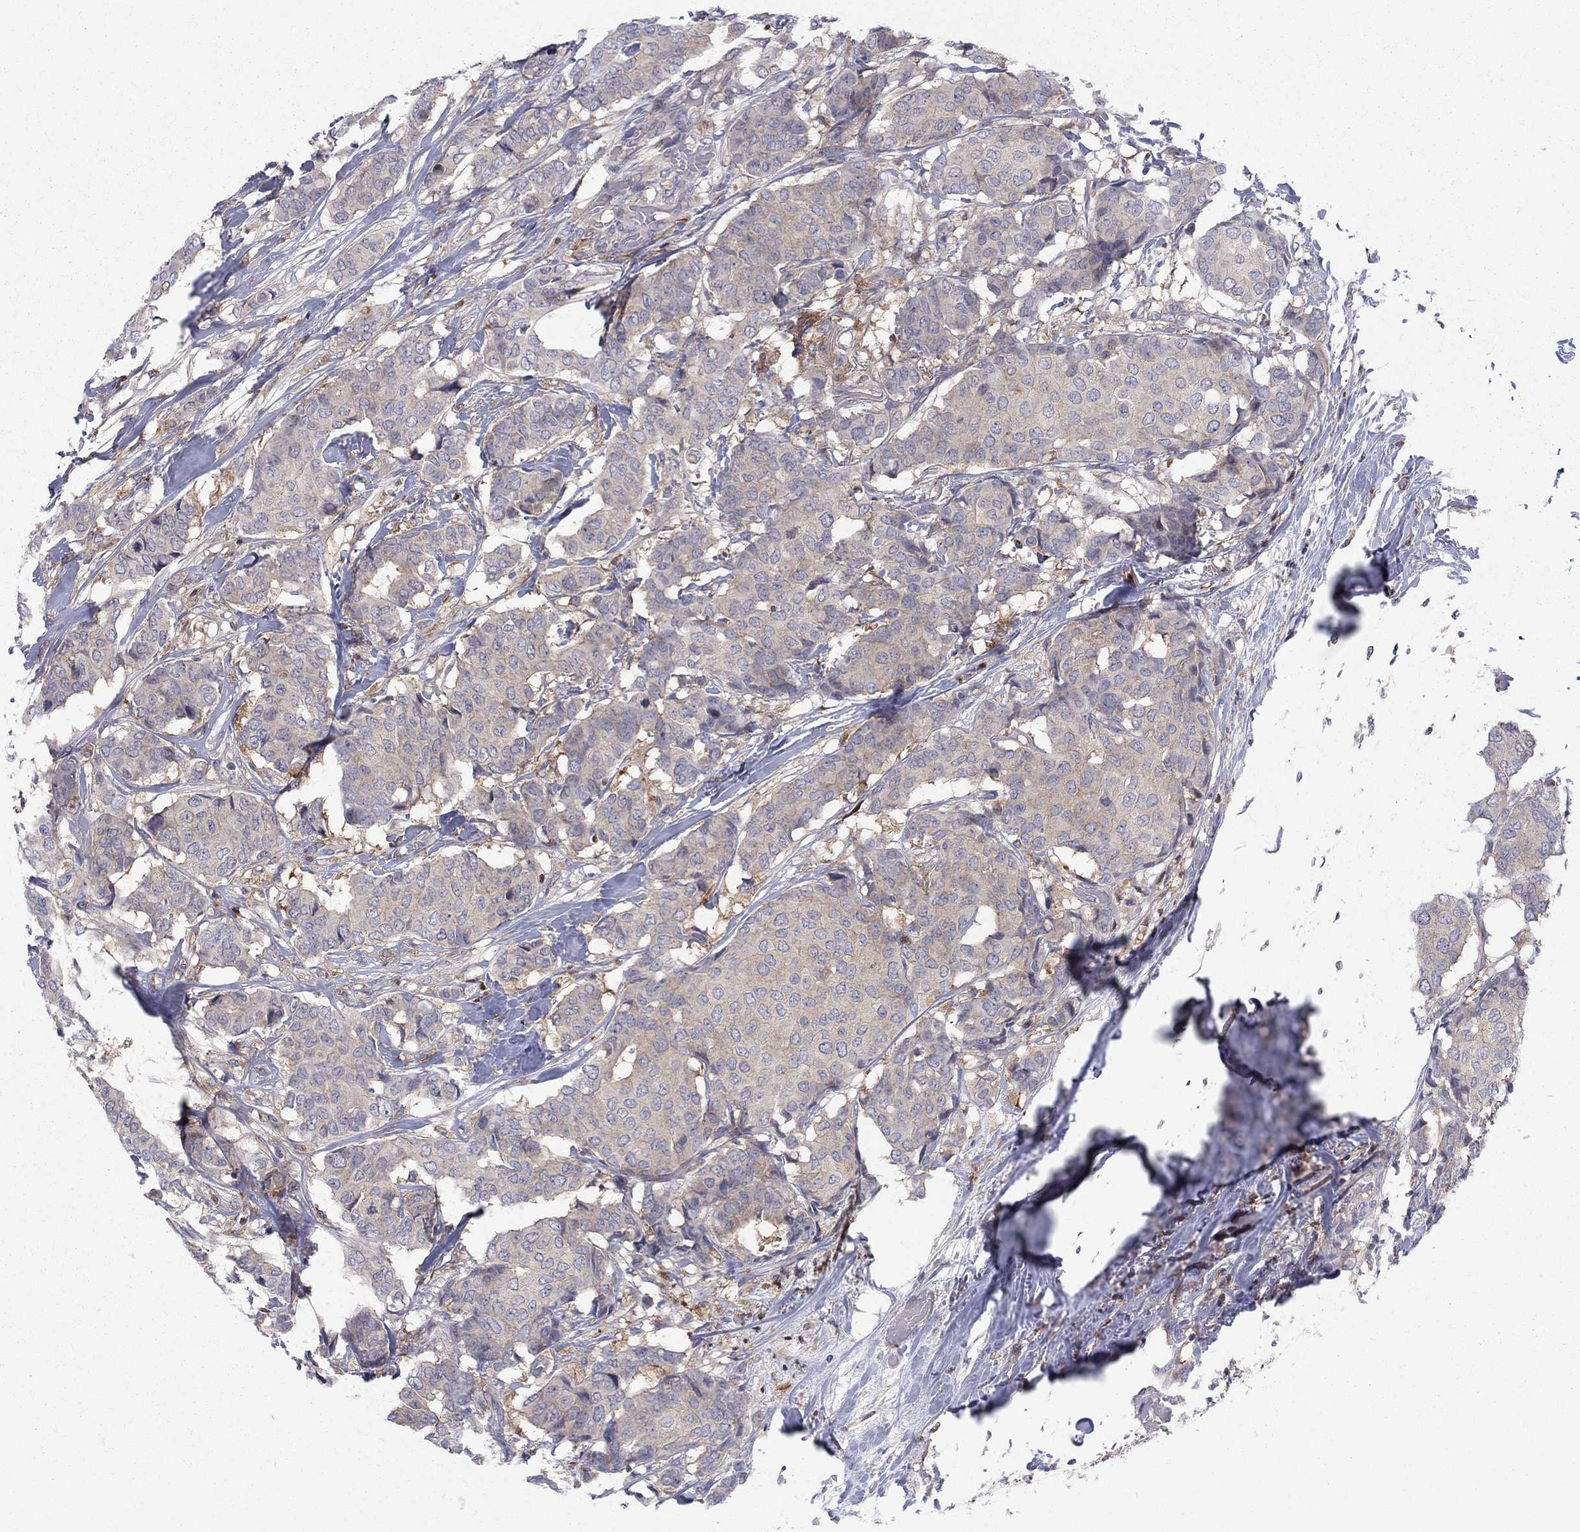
{"staining": {"intensity": "weak", "quantity": "25%-75%", "location": "cytoplasmic/membranous"}, "tissue": "breast cancer", "cell_type": "Tumor cells", "image_type": "cancer", "snomed": [{"axis": "morphology", "description": "Duct carcinoma"}, {"axis": "topography", "description": "Breast"}], "caption": "High-power microscopy captured an IHC image of breast cancer (infiltrating ductal carcinoma), revealing weak cytoplasmic/membranous positivity in about 25%-75% of tumor cells.", "gene": "ZNHIT3", "patient": {"sex": "female", "age": 75}}